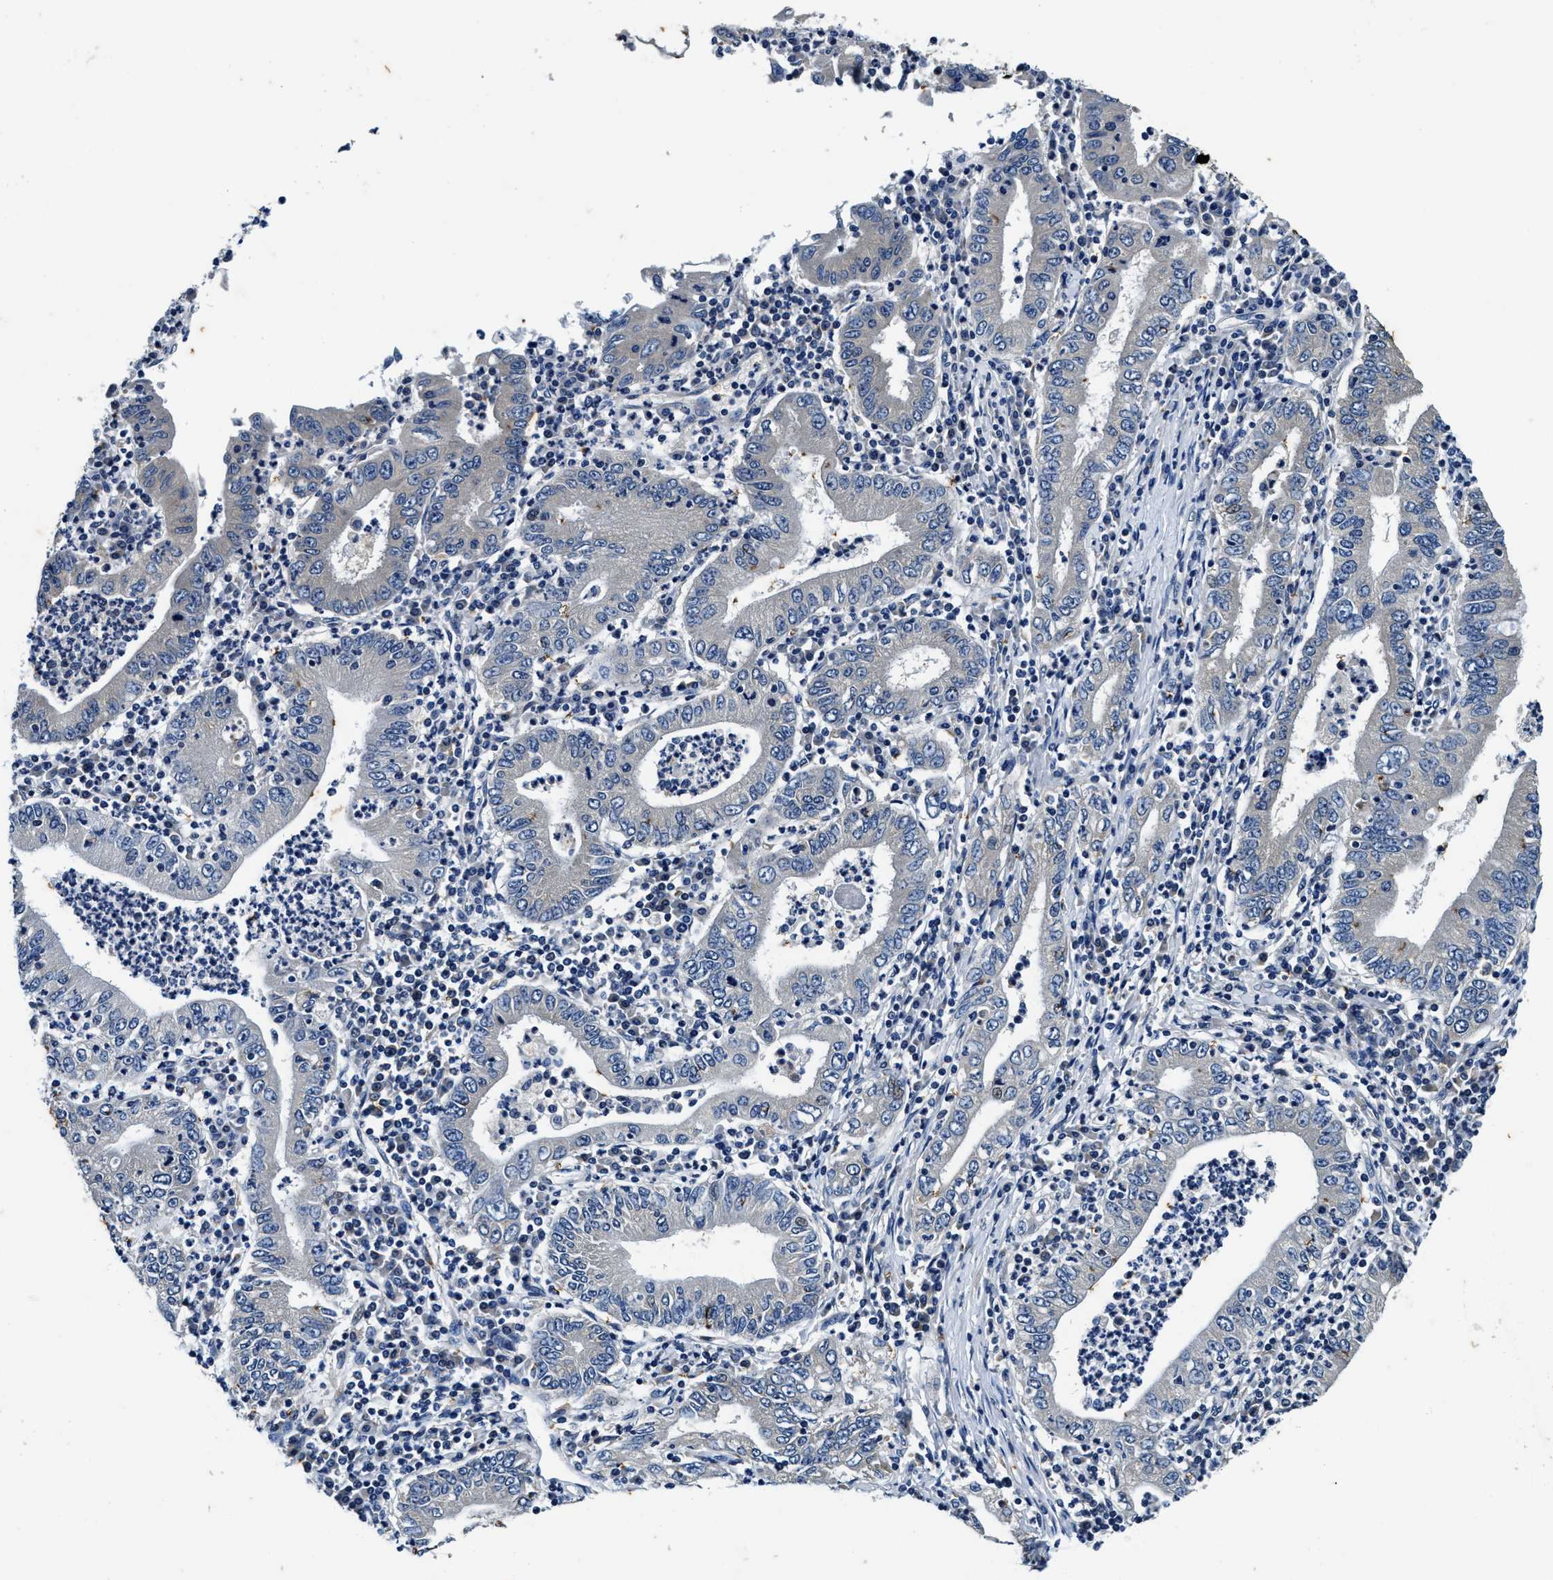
{"staining": {"intensity": "negative", "quantity": "none", "location": "none"}, "tissue": "stomach cancer", "cell_type": "Tumor cells", "image_type": "cancer", "snomed": [{"axis": "morphology", "description": "Normal tissue, NOS"}, {"axis": "morphology", "description": "Adenocarcinoma, NOS"}, {"axis": "topography", "description": "Esophagus"}, {"axis": "topography", "description": "Stomach, upper"}, {"axis": "topography", "description": "Peripheral nerve tissue"}], "caption": "An image of adenocarcinoma (stomach) stained for a protein reveals no brown staining in tumor cells.", "gene": "PI4KB", "patient": {"sex": "male", "age": 62}}